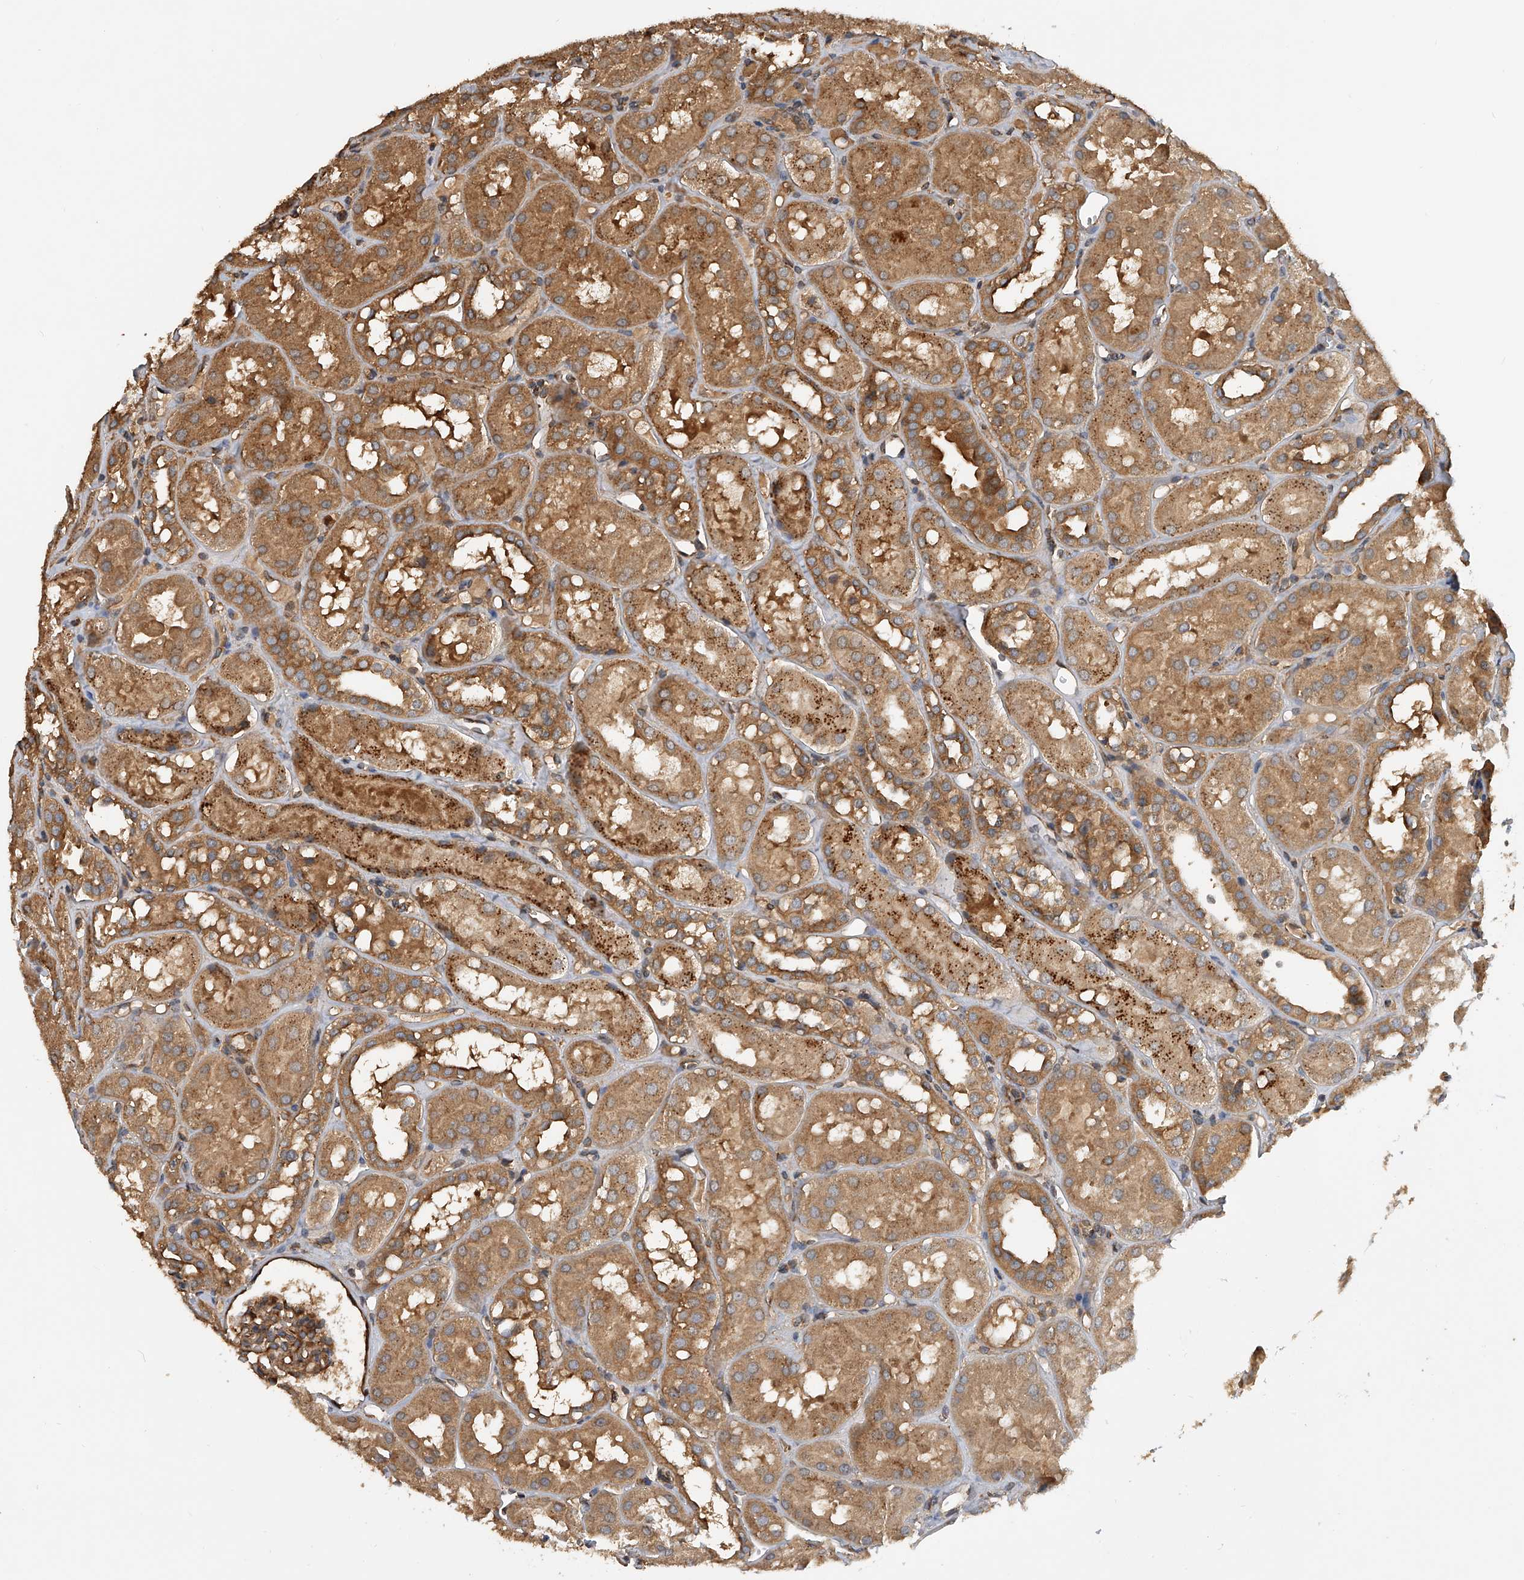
{"staining": {"intensity": "moderate", "quantity": ">75%", "location": "cytoplasmic/membranous"}, "tissue": "kidney", "cell_type": "Cells in glomeruli", "image_type": "normal", "snomed": [{"axis": "morphology", "description": "Normal tissue, NOS"}, {"axis": "topography", "description": "Kidney"}], "caption": "Protein analysis of benign kidney exhibits moderate cytoplasmic/membranous staining in about >75% of cells in glomeruli. The protein of interest is stained brown, and the nuclei are stained in blue (DAB IHC with brightfield microscopy, high magnification).", "gene": "PTPRA", "patient": {"sex": "male", "age": 16}}